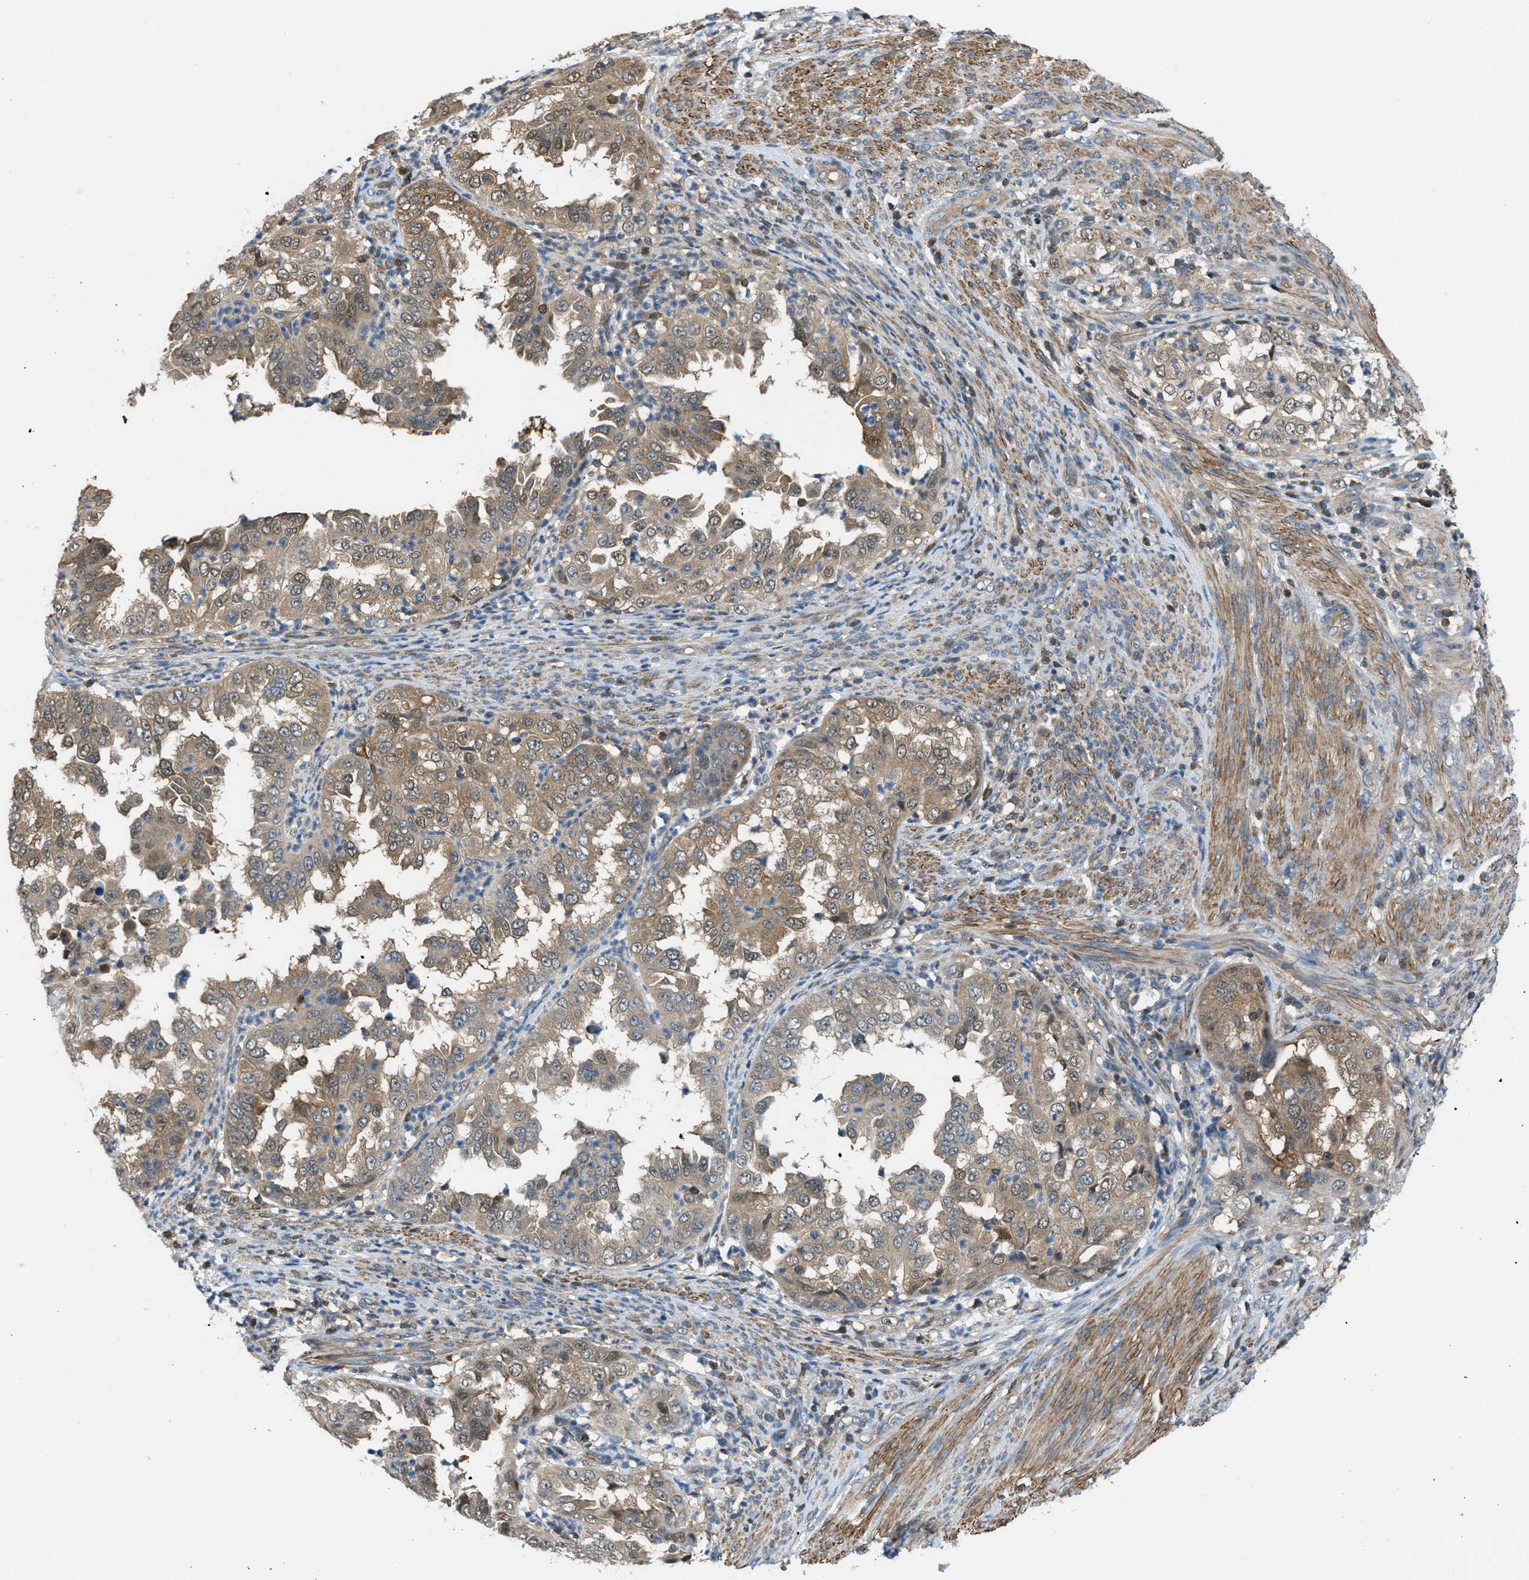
{"staining": {"intensity": "moderate", "quantity": ">75%", "location": "cytoplasmic/membranous"}, "tissue": "endometrial cancer", "cell_type": "Tumor cells", "image_type": "cancer", "snomed": [{"axis": "morphology", "description": "Adenocarcinoma, NOS"}, {"axis": "topography", "description": "Endometrium"}], "caption": "DAB (3,3'-diaminobenzidine) immunohistochemical staining of adenocarcinoma (endometrial) displays moderate cytoplasmic/membranous protein expression in approximately >75% of tumor cells. Immunohistochemistry (ihc) stains the protein in brown and the nuclei are stained blue.", "gene": "PIP5K1C", "patient": {"sex": "female", "age": 85}}